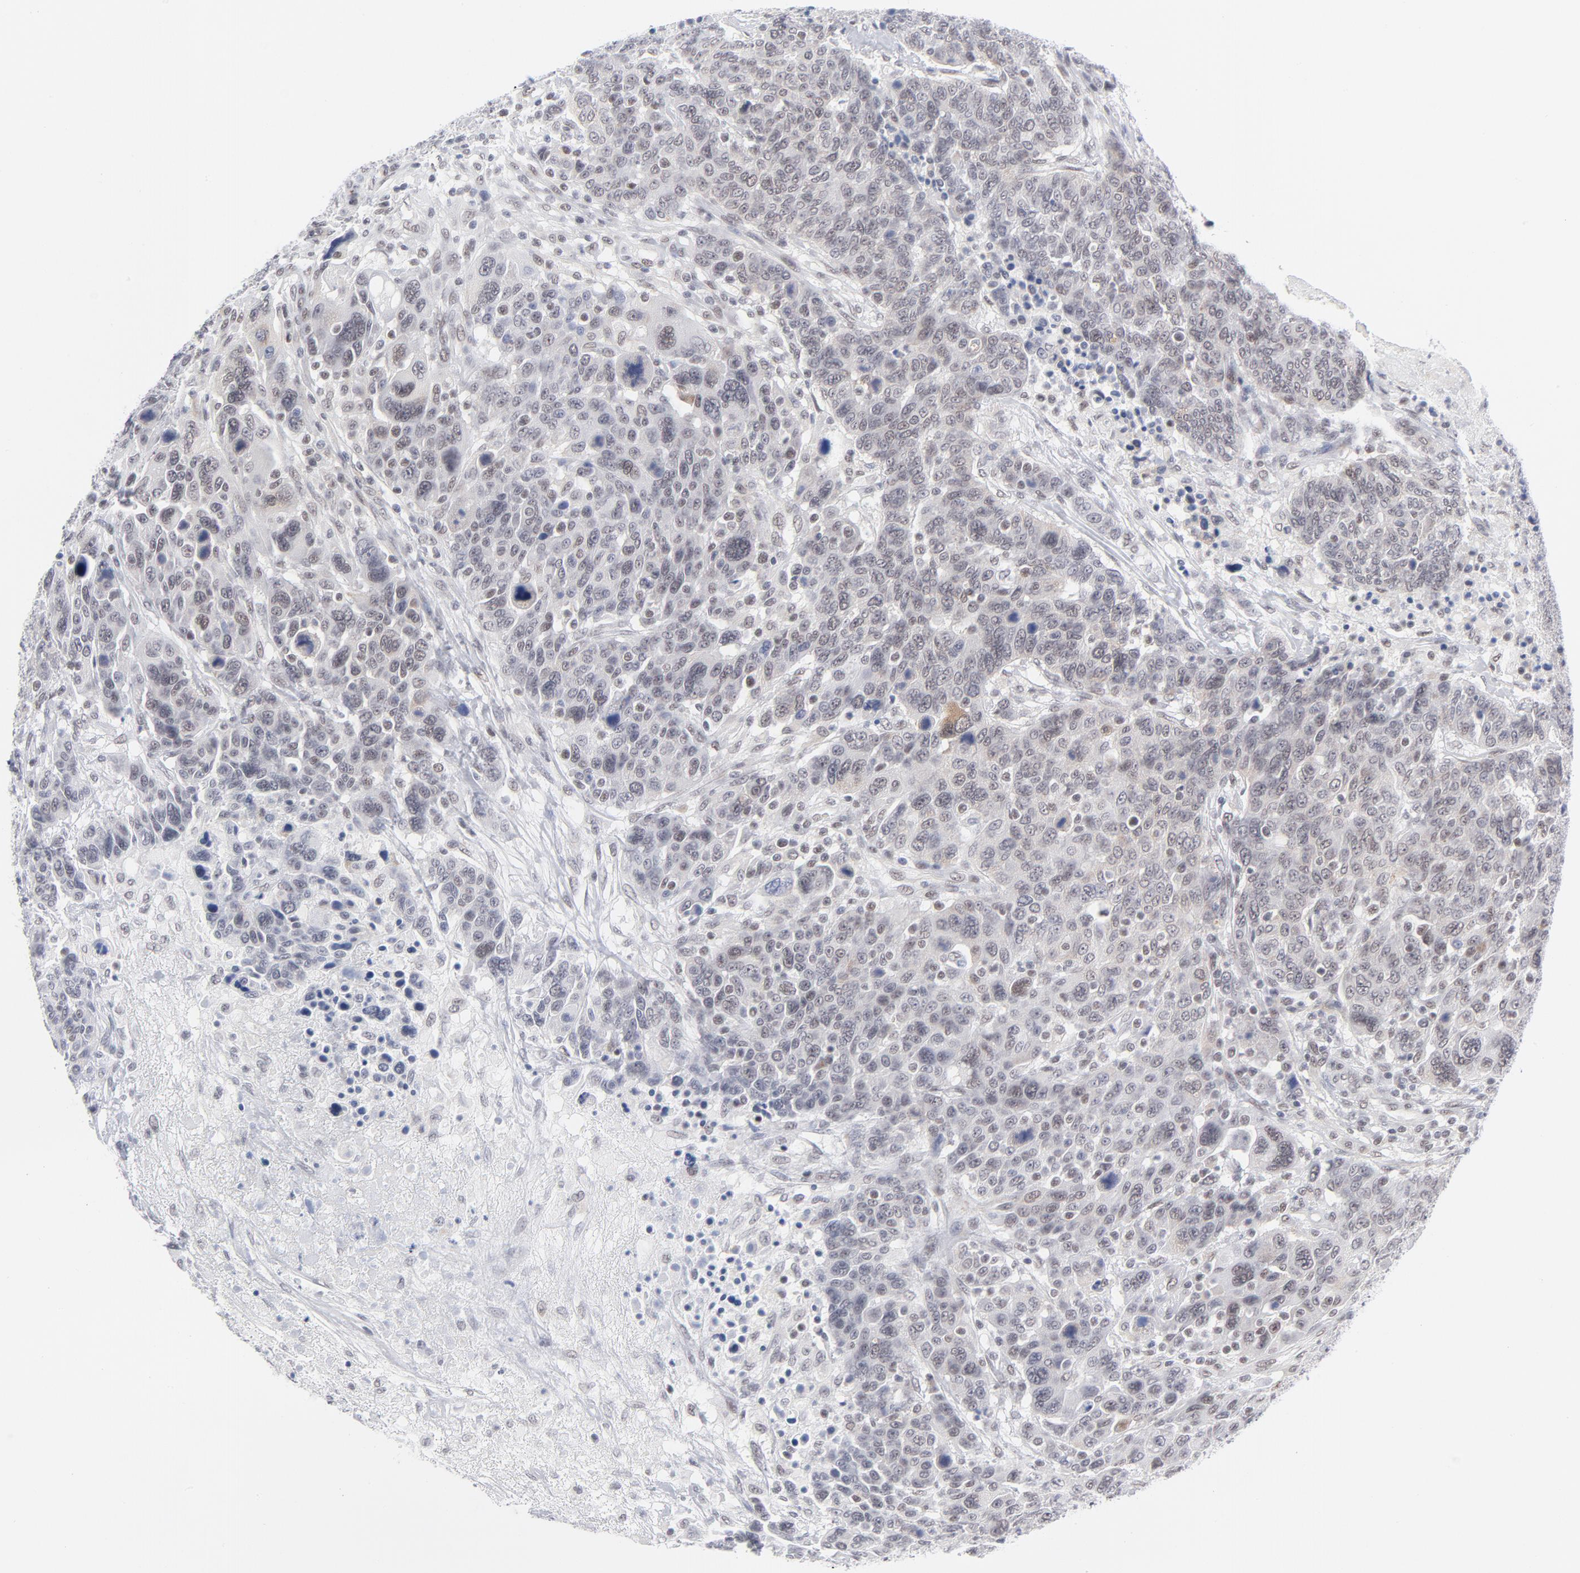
{"staining": {"intensity": "weak", "quantity": "25%-75%", "location": "cytoplasmic/membranous,nuclear"}, "tissue": "breast cancer", "cell_type": "Tumor cells", "image_type": "cancer", "snomed": [{"axis": "morphology", "description": "Duct carcinoma"}, {"axis": "topography", "description": "Breast"}], "caption": "Weak cytoplasmic/membranous and nuclear protein expression is present in about 25%-75% of tumor cells in invasive ductal carcinoma (breast).", "gene": "BAP1", "patient": {"sex": "female", "age": 37}}